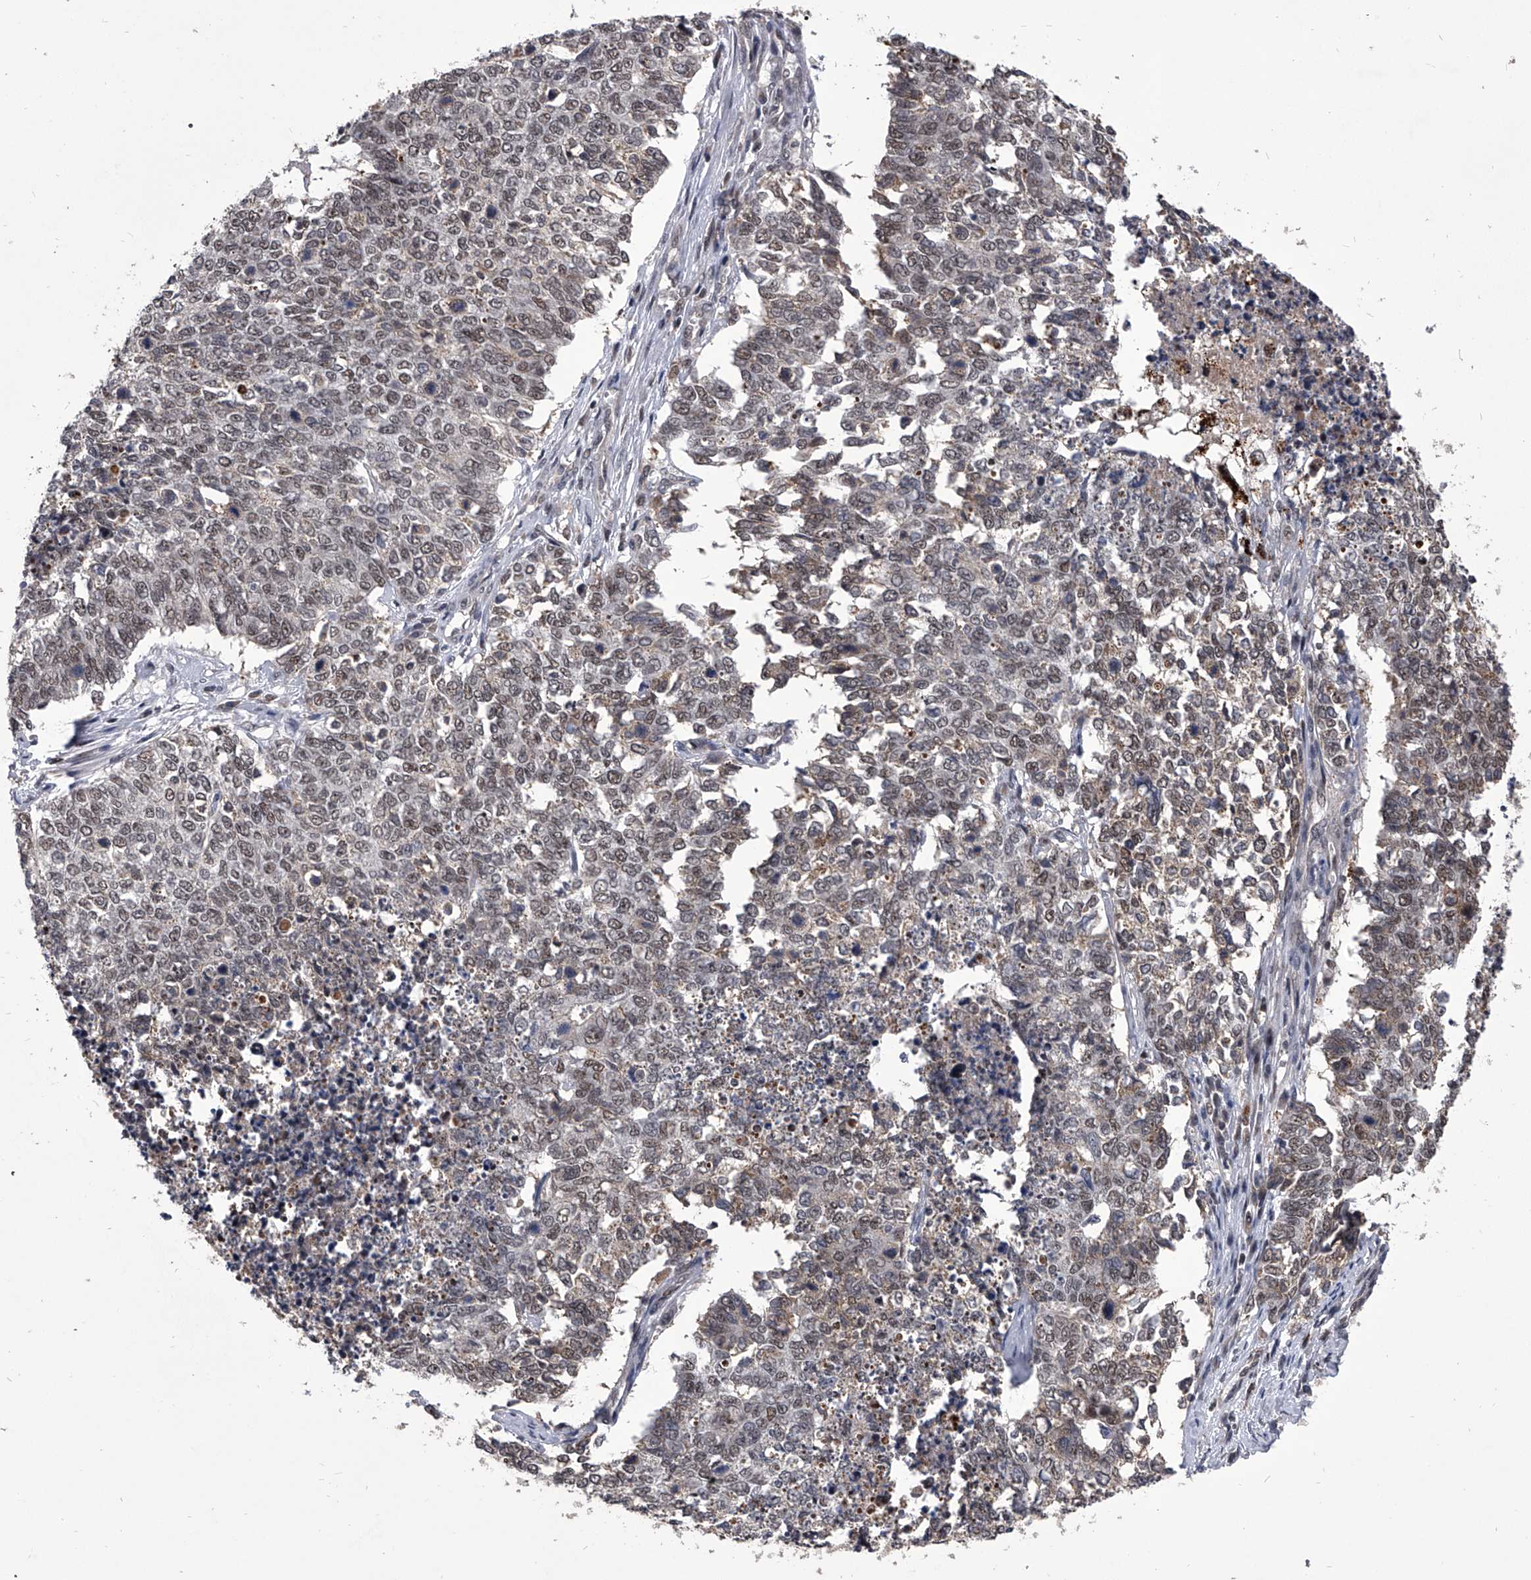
{"staining": {"intensity": "weak", "quantity": "25%-75%", "location": "cytoplasmic/membranous,nuclear"}, "tissue": "cervical cancer", "cell_type": "Tumor cells", "image_type": "cancer", "snomed": [{"axis": "morphology", "description": "Squamous cell carcinoma, NOS"}, {"axis": "topography", "description": "Cervix"}], "caption": "Immunohistochemical staining of human squamous cell carcinoma (cervical) exhibits low levels of weak cytoplasmic/membranous and nuclear protein positivity in about 25%-75% of tumor cells.", "gene": "CMTR1", "patient": {"sex": "female", "age": 63}}